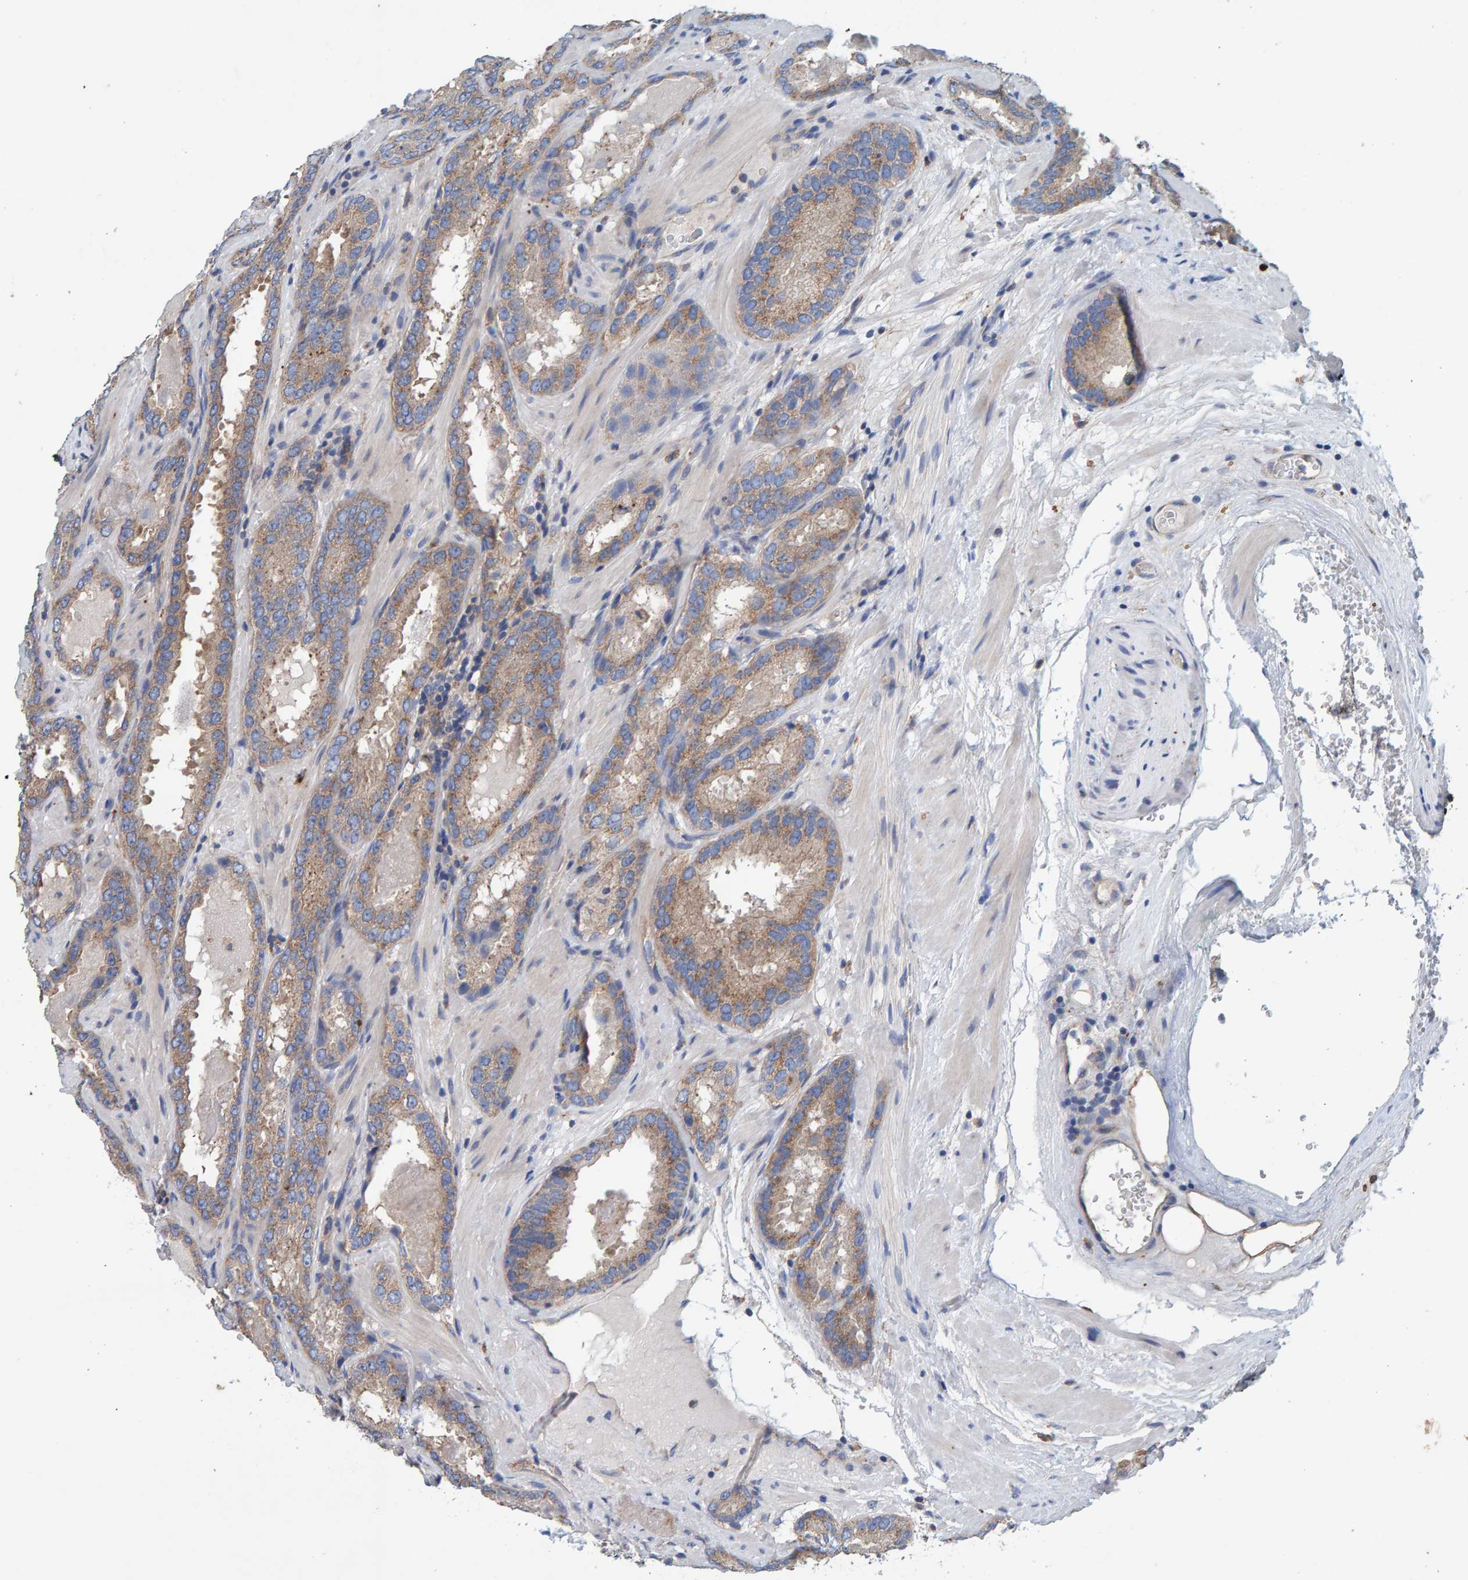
{"staining": {"intensity": "weak", "quantity": ">75%", "location": "cytoplasmic/membranous"}, "tissue": "prostate cancer", "cell_type": "Tumor cells", "image_type": "cancer", "snomed": [{"axis": "morphology", "description": "Adenocarcinoma, Low grade"}, {"axis": "topography", "description": "Prostate"}], "caption": "A low amount of weak cytoplasmic/membranous staining is seen in approximately >75% of tumor cells in prostate low-grade adenocarcinoma tissue.", "gene": "MKLN1", "patient": {"sex": "male", "age": 51}}